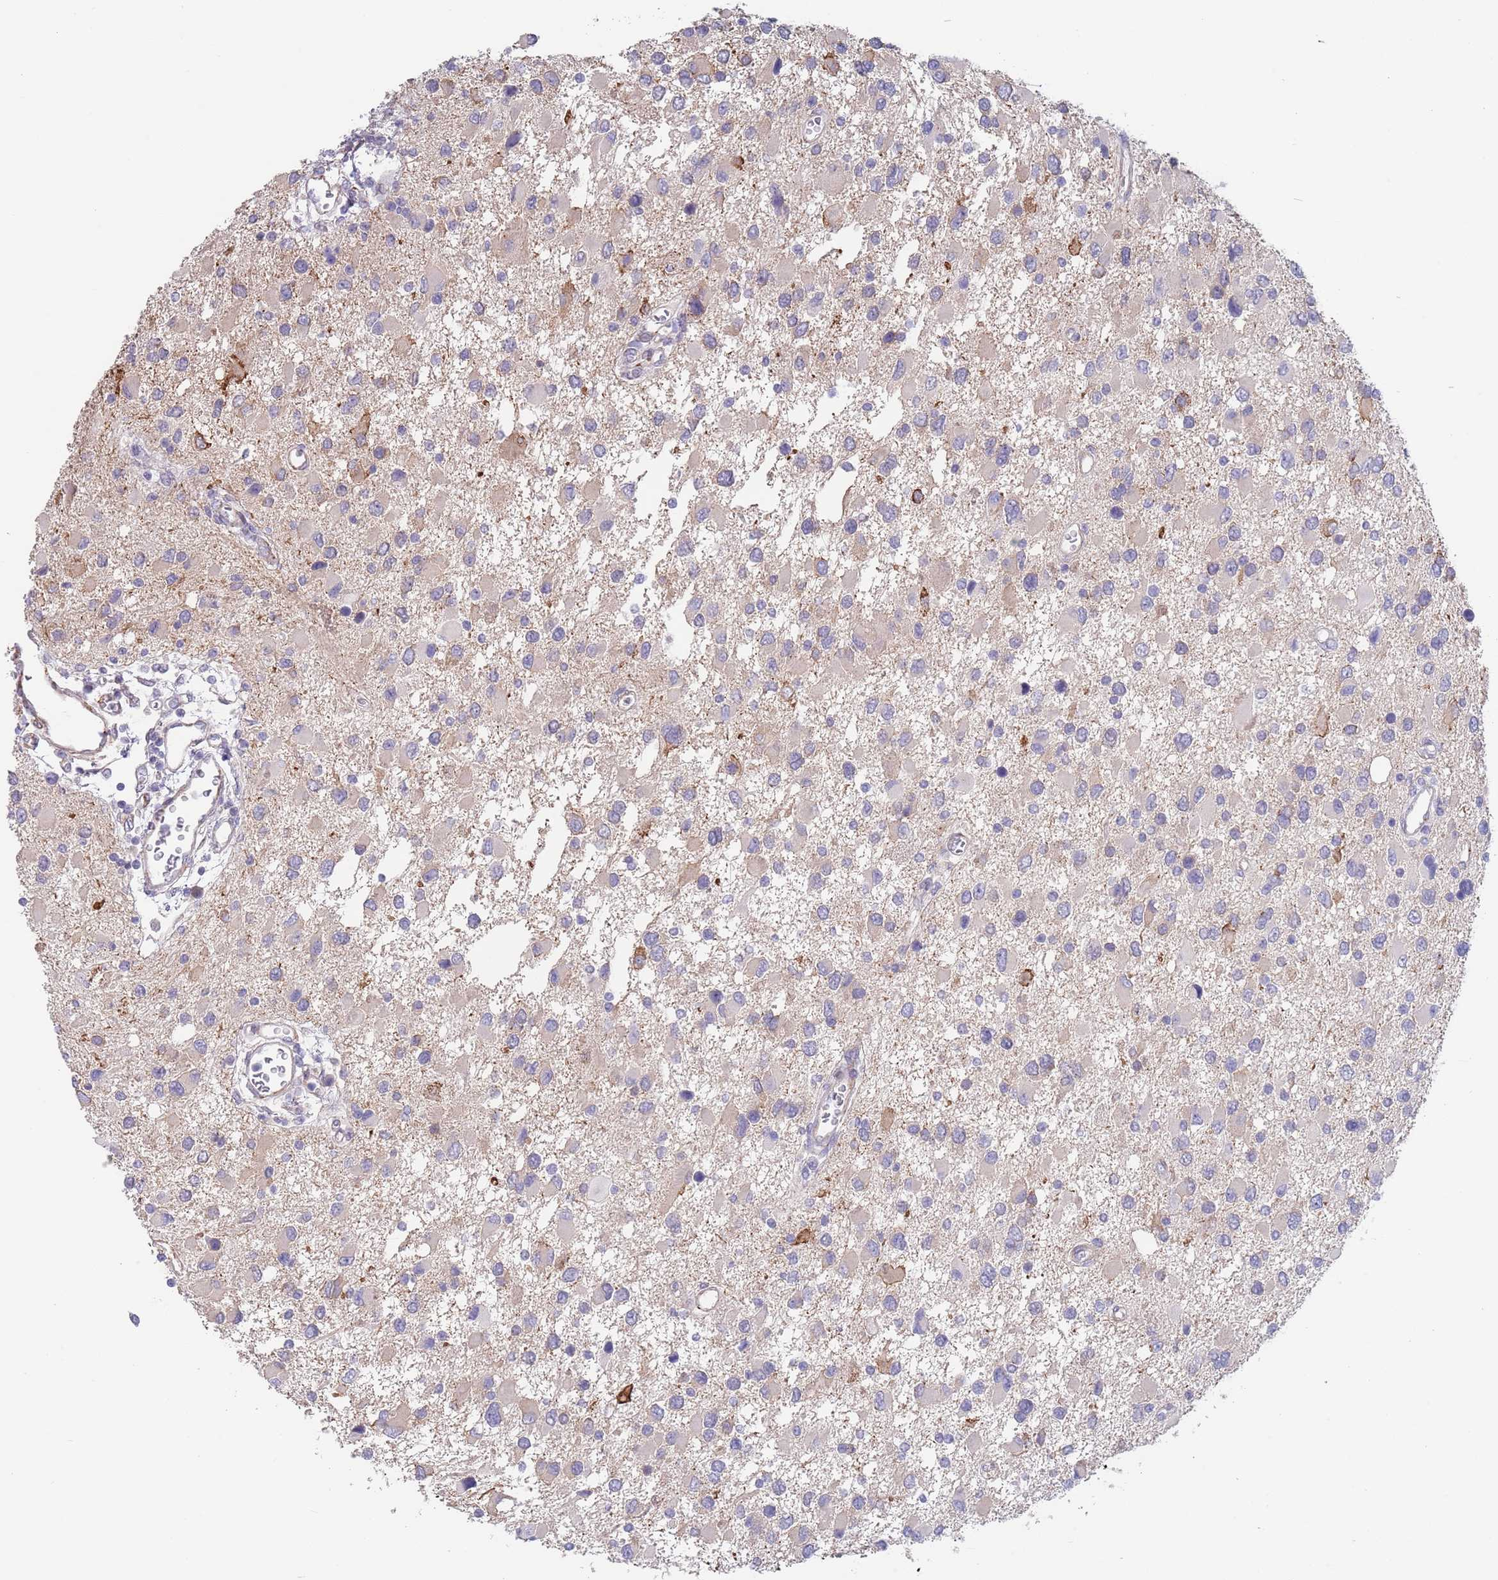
{"staining": {"intensity": "negative", "quantity": "none", "location": "none"}, "tissue": "glioma", "cell_type": "Tumor cells", "image_type": "cancer", "snomed": [{"axis": "morphology", "description": "Glioma, malignant, High grade"}, {"axis": "topography", "description": "Brain"}], "caption": "Malignant glioma (high-grade) was stained to show a protein in brown. There is no significant staining in tumor cells.", "gene": "RNF169", "patient": {"sex": "male", "age": 53}}